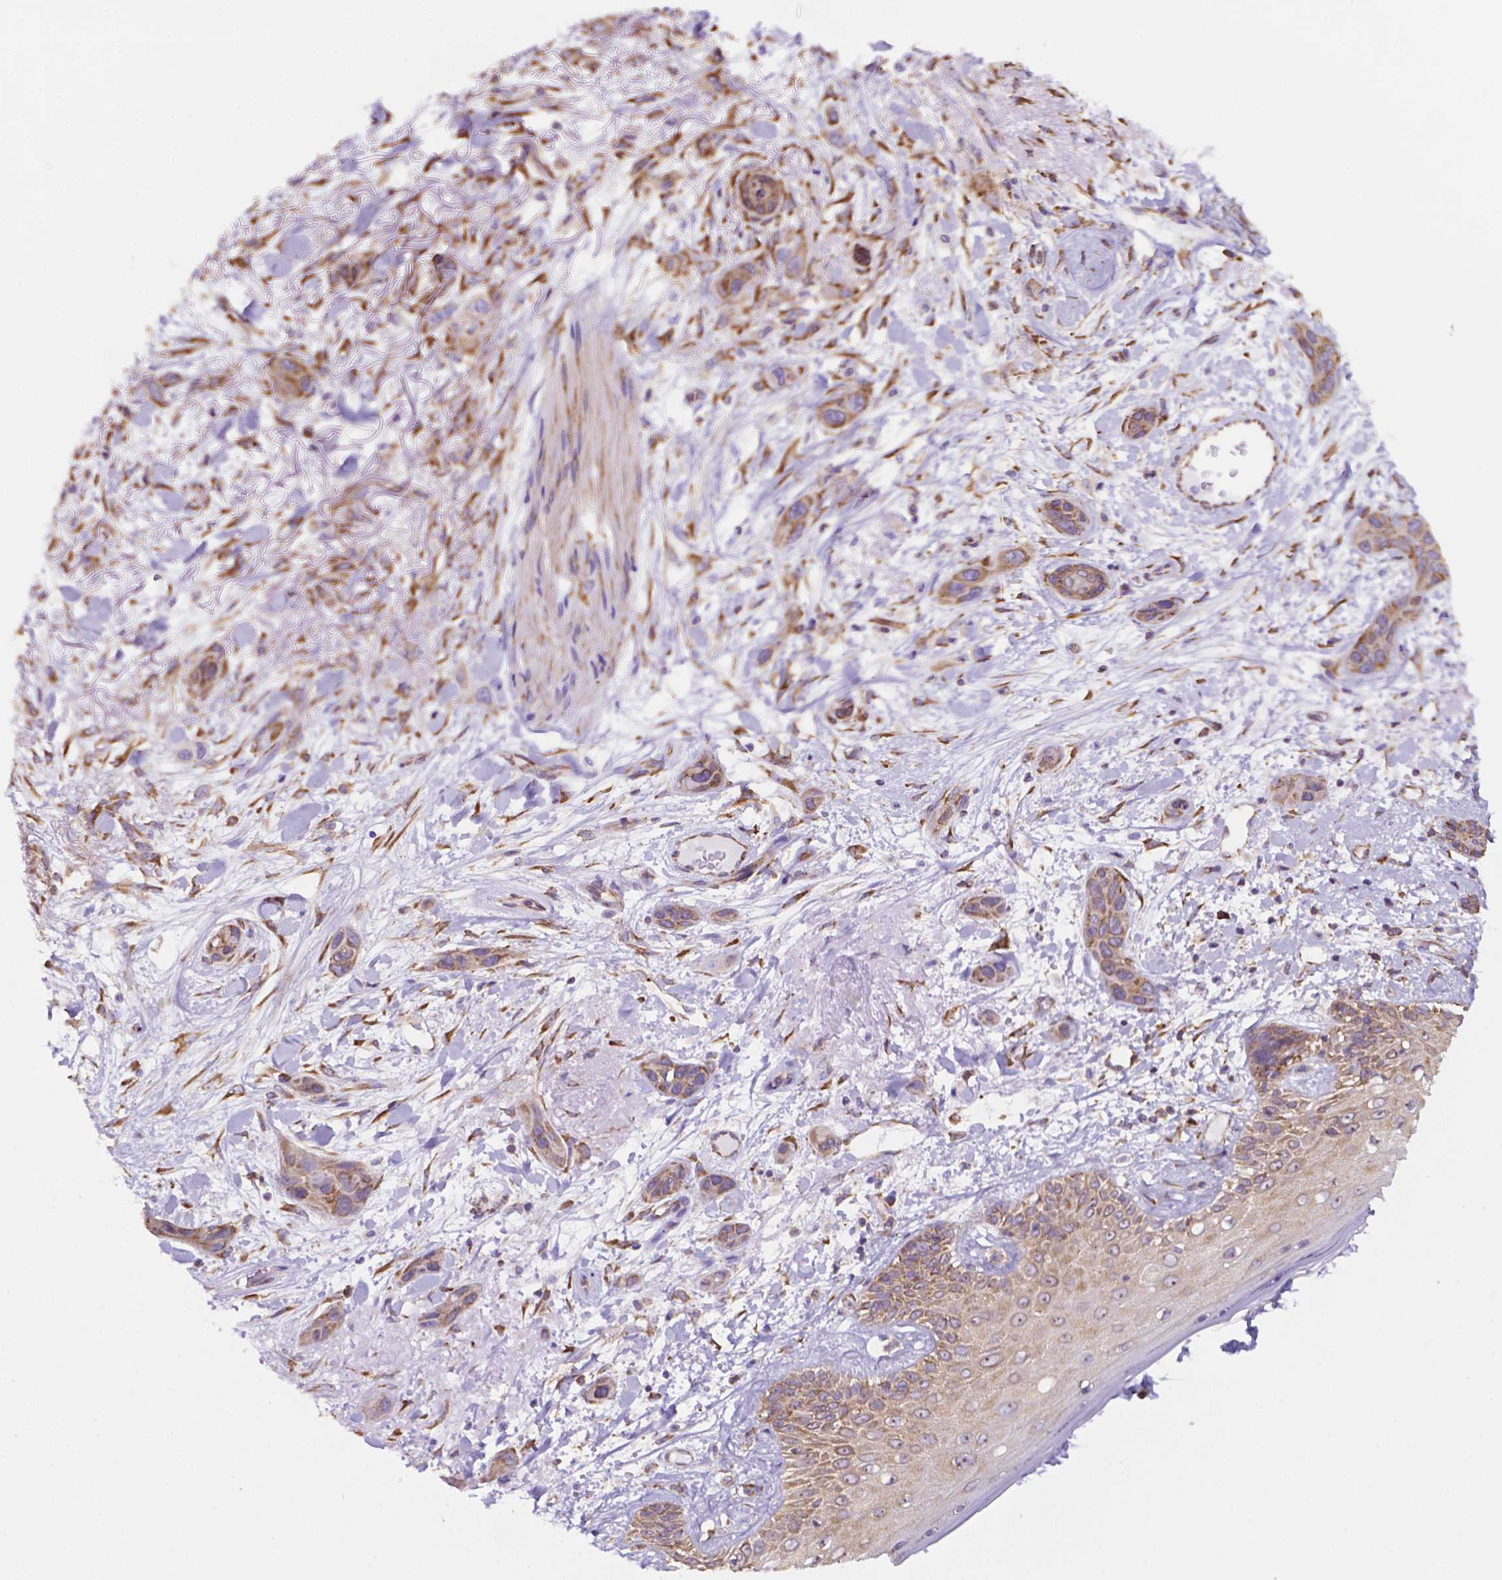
{"staining": {"intensity": "moderate", "quantity": "25%-75%", "location": "cytoplasmic/membranous"}, "tissue": "skin cancer", "cell_type": "Tumor cells", "image_type": "cancer", "snomed": [{"axis": "morphology", "description": "Squamous cell carcinoma, NOS"}, {"axis": "topography", "description": "Skin"}], "caption": "Immunohistochemistry (IHC) of skin squamous cell carcinoma exhibits medium levels of moderate cytoplasmic/membranous staining in approximately 25%-75% of tumor cells. The staining is performed using DAB (3,3'-diaminobenzidine) brown chromogen to label protein expression. The nuclei are counter-stained blue using hematoxylin.", "gene": "RPL29", "patient": {"sex": "male", "age": 79}}